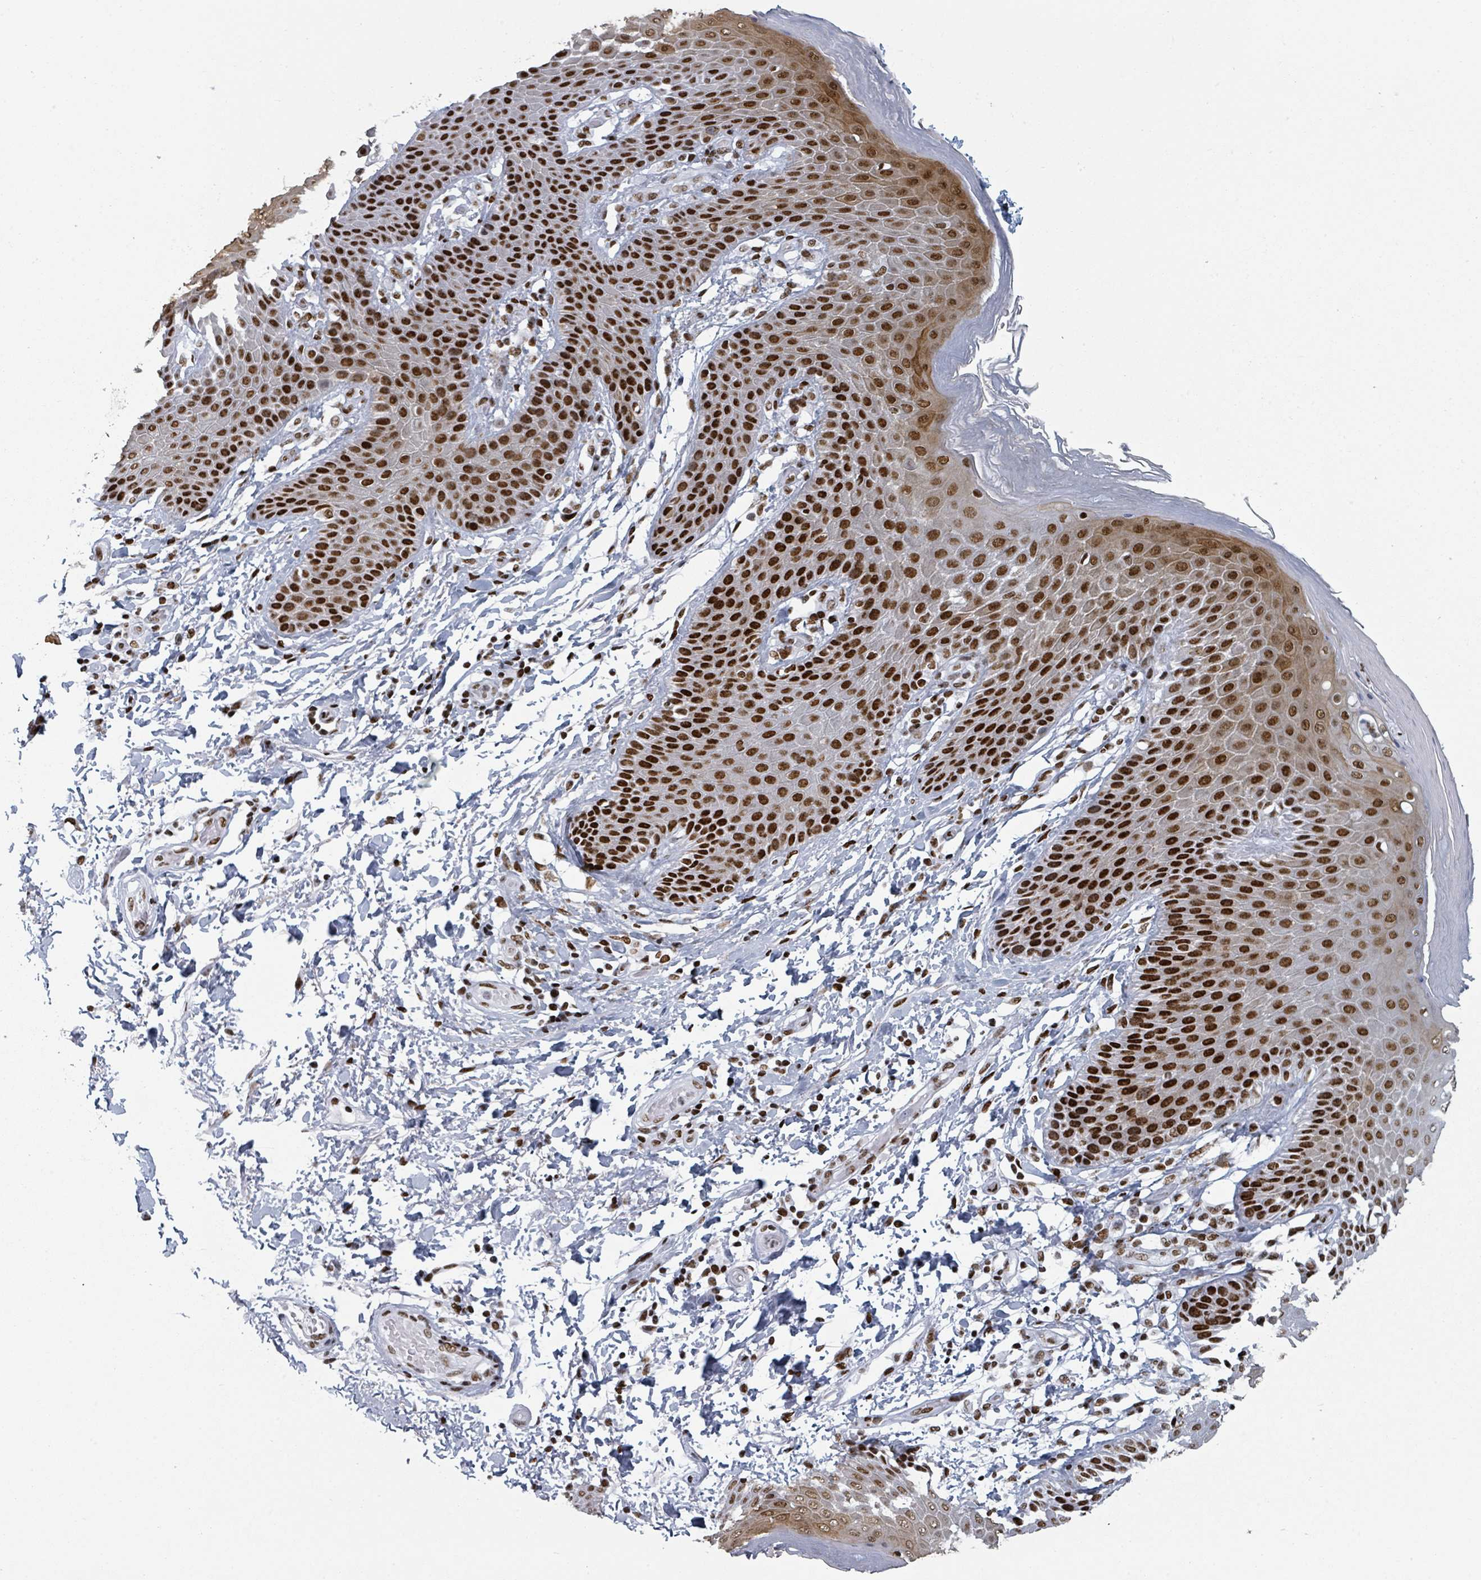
{"staining": {"intensity": "strong", "quantity": ">75%", "location": "nuclear"}, "tissue": "skin", "cell_type": "Epidermal cells", "image_type": "normal", "snomed": [{"axis": "morphology", "description": "Normal tissue, NOS"}, {"axis": "topography", "description": "Peripheral nerve tissue"}], "caption": "Protein expression analysis of benign skin demonstrates strong nuclear staining in about >75% of epidermal cells. The protein of interest is shown in brown color, while the nuclei are stained blue.", "gene": "DHX16", "patient": {"sex": "male", "age": 51}}